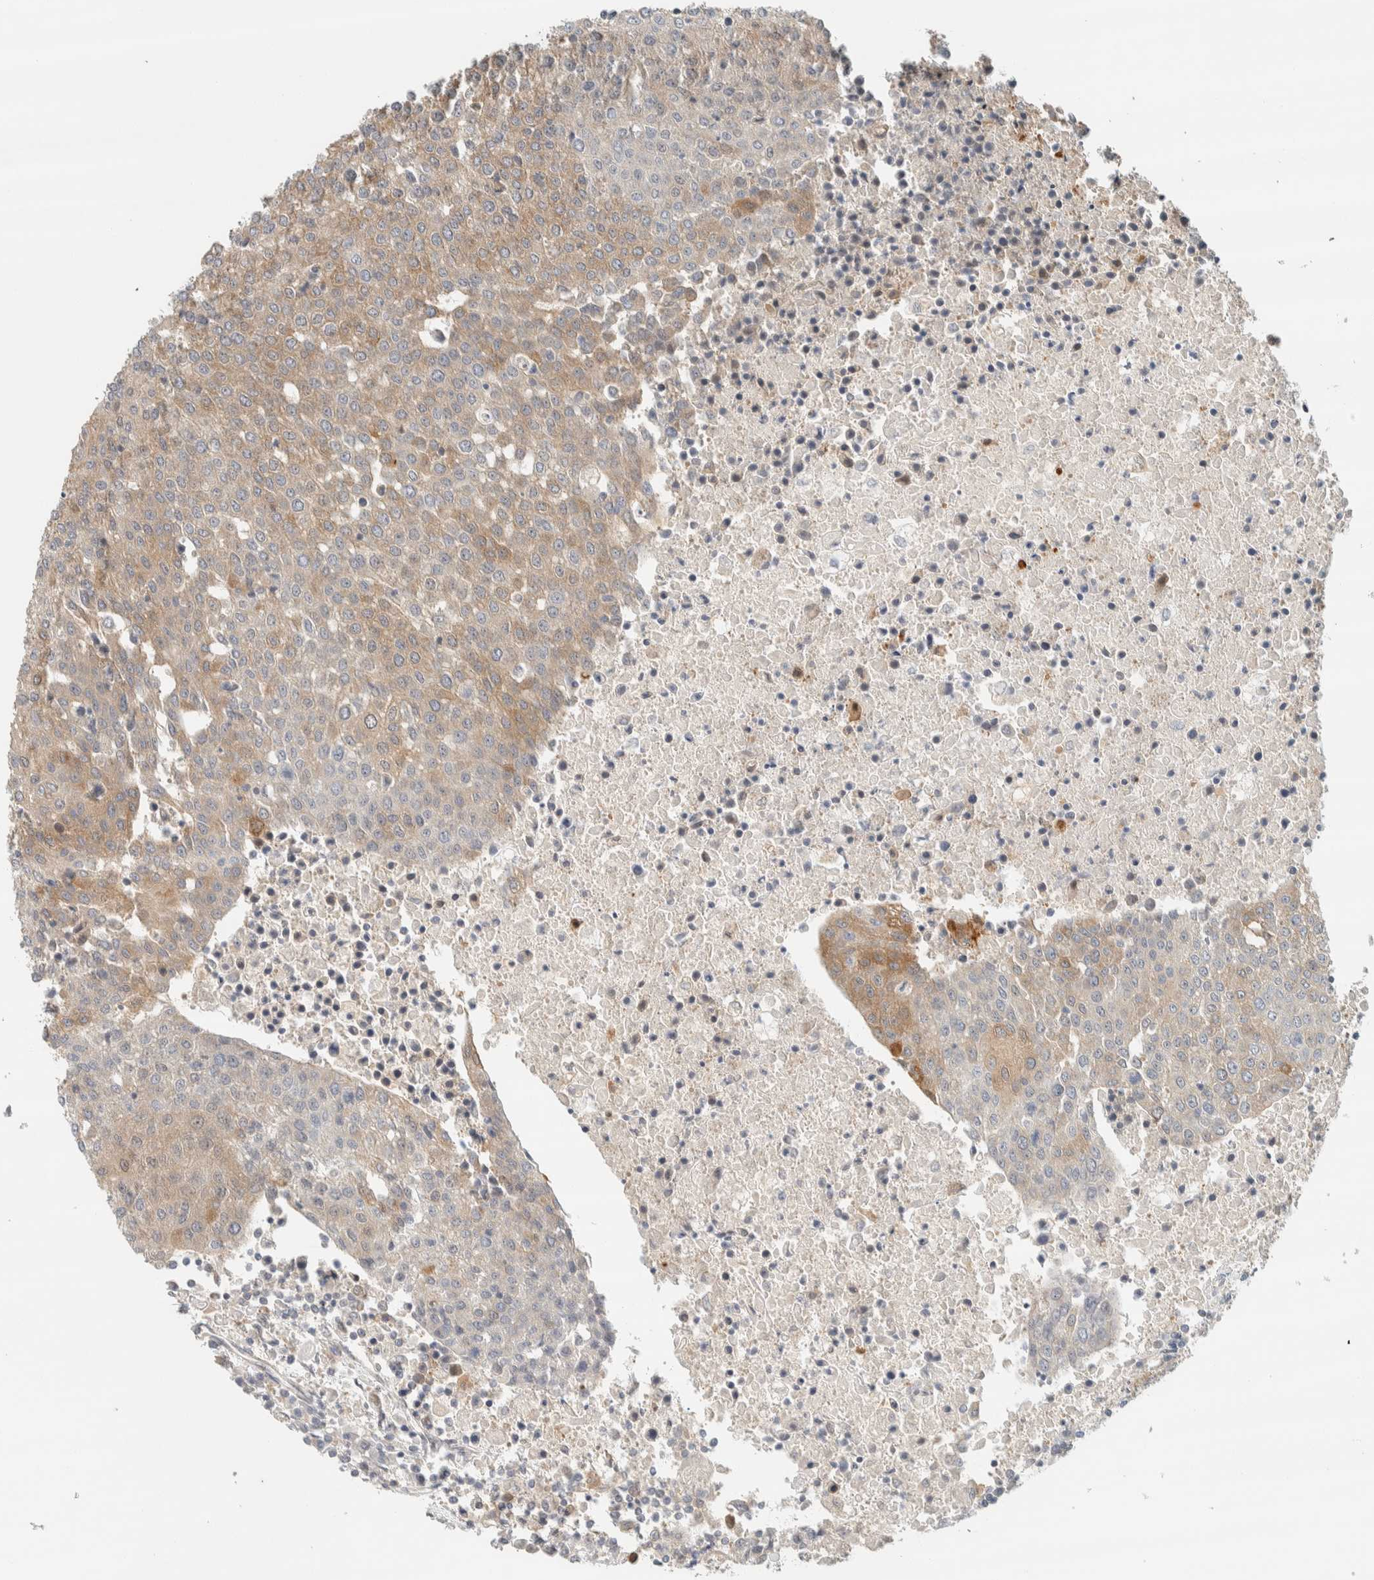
{"staining": {"intensity": "moderate", "quantity": "<25%", "location": "cytoplasmic/membranous"}, "tissue": "urothelial cancer", "cell_type": "Tumor cells", "image_type": "cancer", "snomed": [{"axis": "morphology", "description": "Urothelial carcinoma, High grade"}, {"axis": "topography", "description": "Urinary bladder"}], "caption": "Immunohistochemical staining of urothelial cancer reveals moderate cytoplasmic/membranous protein positivity in about <25% of tumor cells.", "gene": "RAB11FIP1", "patient": {"sex": "female", "age": 85}}